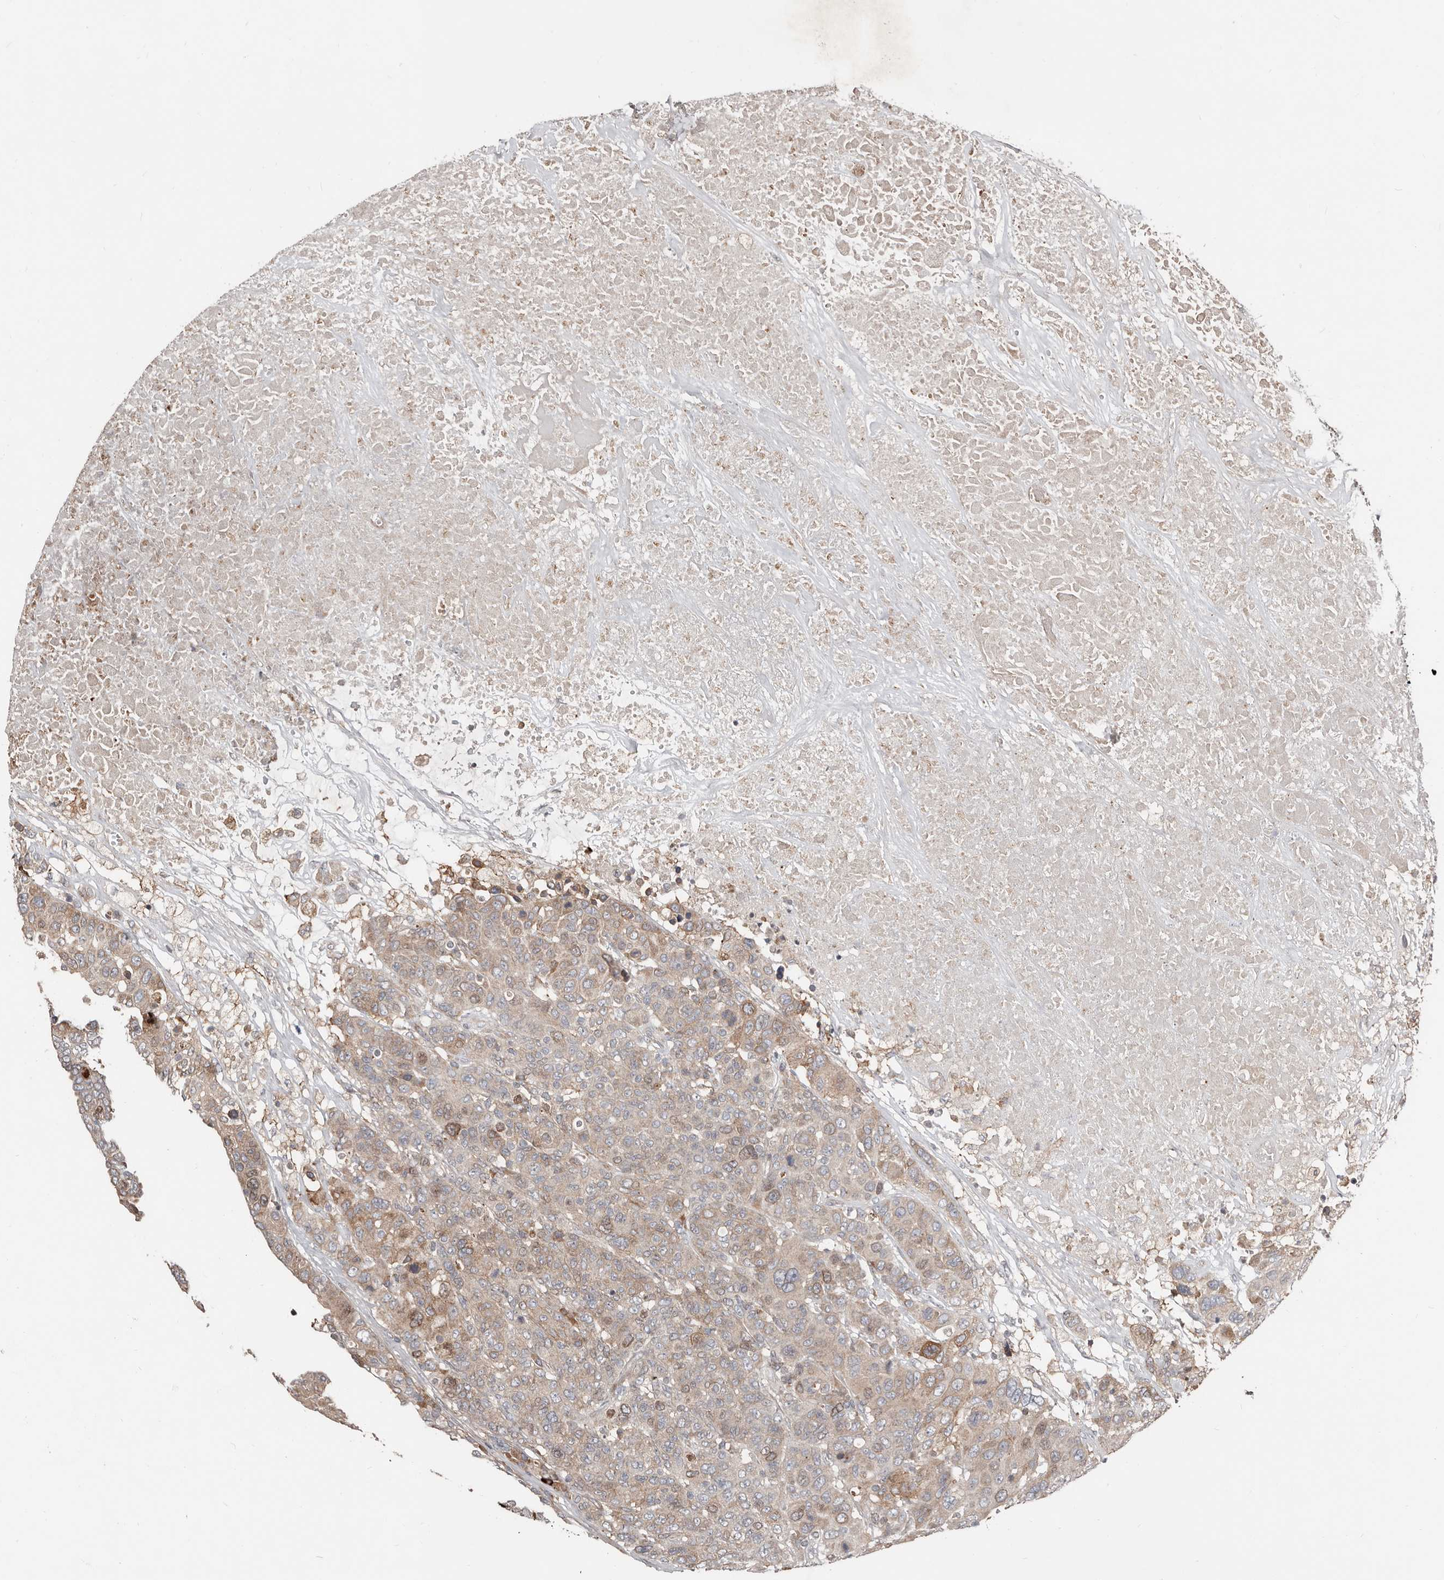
{"staining": {"intensity": "moderate", "quantity": "25%-75%", "location": "cytoplasmic/membranous"}, "tissue": "breast cancer", "cell_type": "Tumor cells", "image_type": "cancer", "snomed": [{"axis": "morphology", "description": "Duct carcinoma"}, {"axis": "topography", "description": "Breast"}], "caption": "Tumor cells demonstrate medium levels of moderate cytoplasmic/membranous positivity in approximately 25%-75% of cells in breast cancer.", "gene": "SMYD4", "patient": {"sex": "female", "age": 37}}